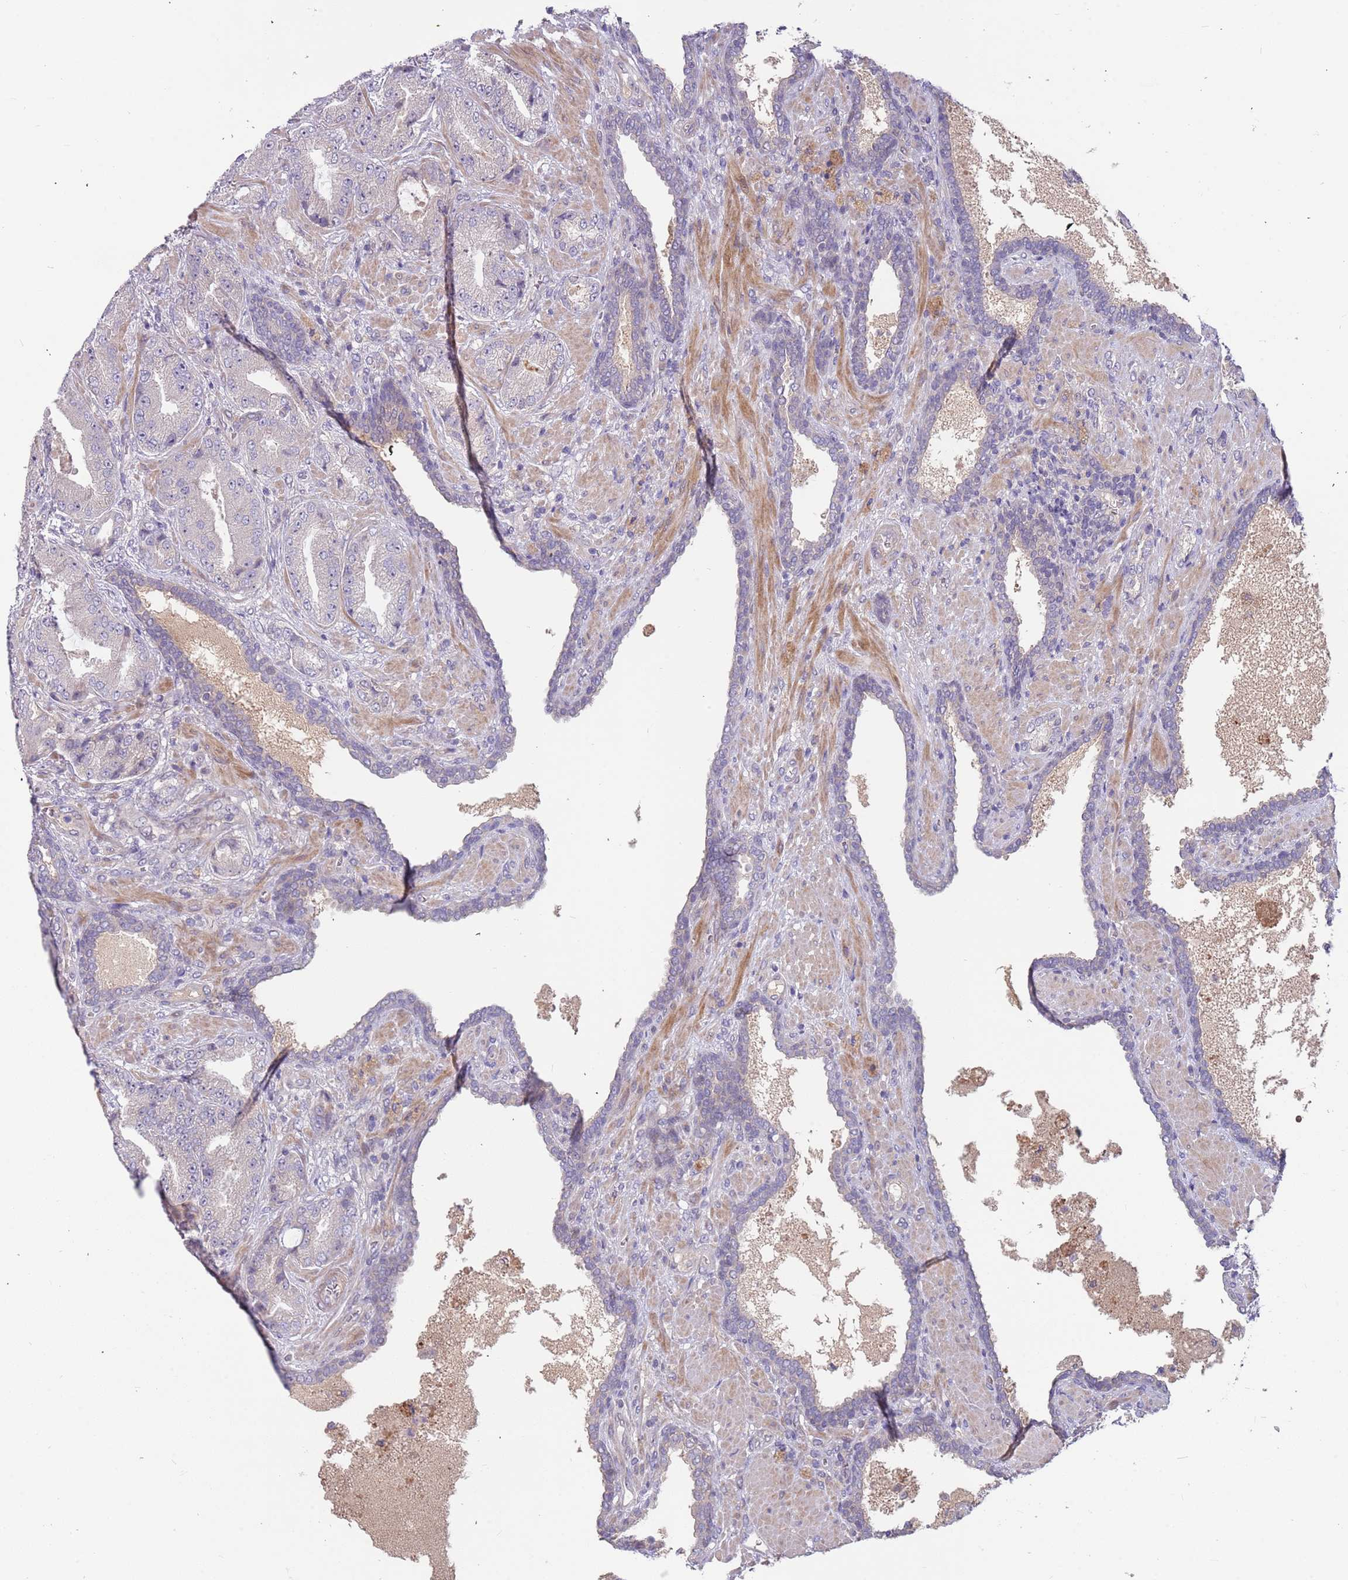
{"staining": {"intensity": "negative", "quantity": "none", "location": "none"}, "tissue": "prostate cancer", "cell_type": "Tumor cells", "image_type": "cancer", "snomed": [{"axis": "morphology", "description": "Adenocarcinoma, High grade"}, {"axis": "topography", "description": "Prostate"}], "caption": "IHC histopathology image of human high-grade adenocarcinoma (prostate) stained for a protein (brown), which exhibits no expression in tumor cells. (Immunohistochemistry (ihc), brightfield microscopy, high magnification).", "gene": "TRAPPC6B", "patient": {"sex": "male", "age": 68}}